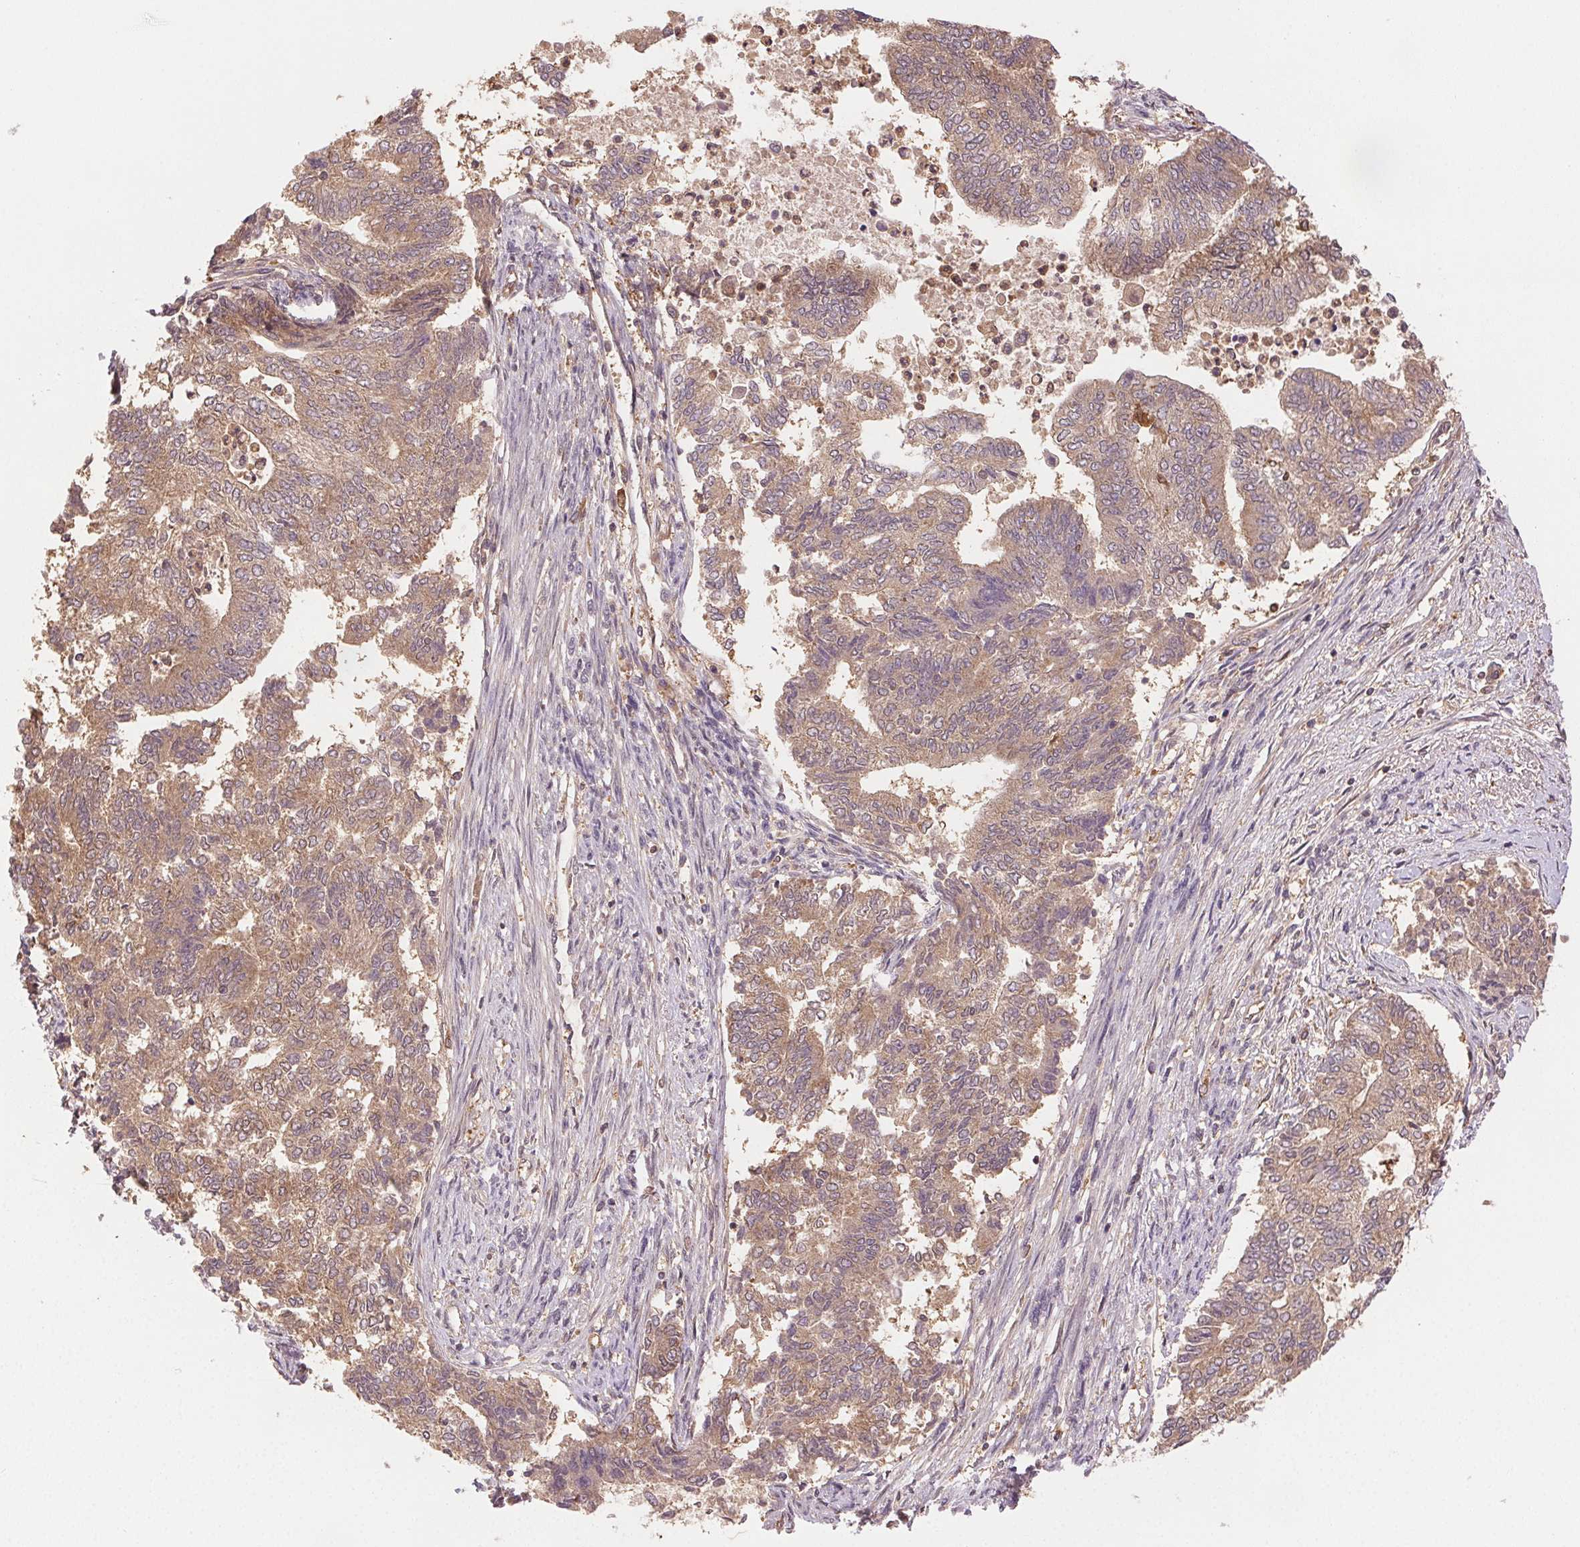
{"staining": {"intensity": "weak", "quantity": ">75%", "location": "cytoplasmic/membranous"}, "tissue": "endometrial cancer", "cell_type": "Tumor cells", "image_type": "cancer", "snomed": [{"axis": "morphology", "description": "Adenocarcinoma, NOS"}, {"axis": "topography", "description": "Endometrium"}], "caption": "A brown stain highlights weak cytoplasmic/membranous staining of a protein in endometrial cancer (adenocarcinoma) tumor cells.", "gene": "GDI2", "patient": {"sex": "female", "age": 65}}